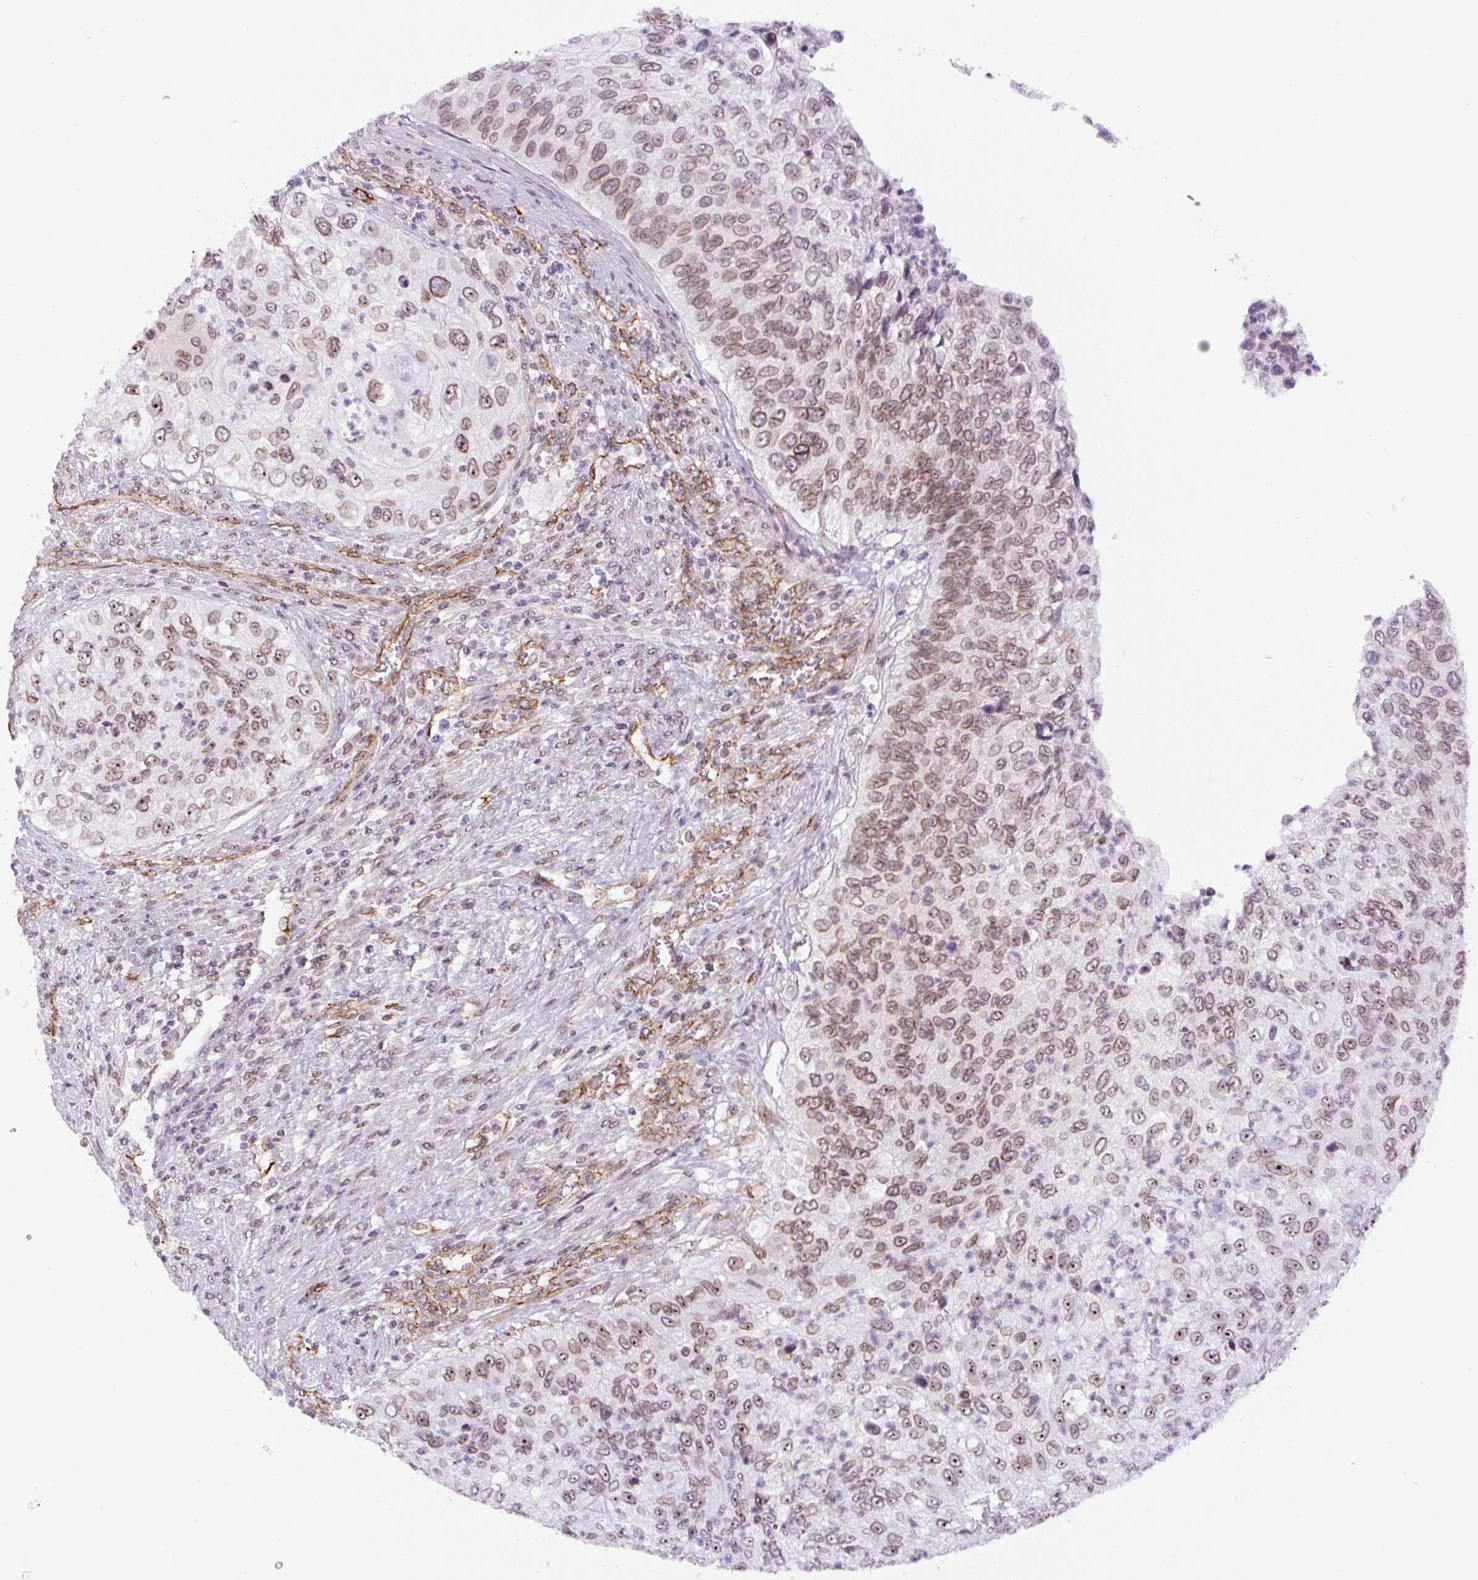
{"staining": {"intensity": "moderate", "quantity": "25%-75%", "location": "cytoplasmic/membranous,nuclear"}, "tissue": "urothelial cancer", "cell_type": "Tumor cells", "image_type": "cancer", "snomed": [{"axis": "morphology", "description": "Urothelial carcinoma, High grade"}, {"axis": "topography", "description": "Urinary bladder"}], "caption": "Urothelial carcinoma (high-grade) was stained to show a protein in brown. There is medium levels of moderate cytoplasmic/membranous and nuclear expression in about 25%-75% of tumor cells. (Brightfield microscopy of DAB IHC at high magnification).", "gene": "MYO5C", "patient": {"sex": "female", "age": 60}}